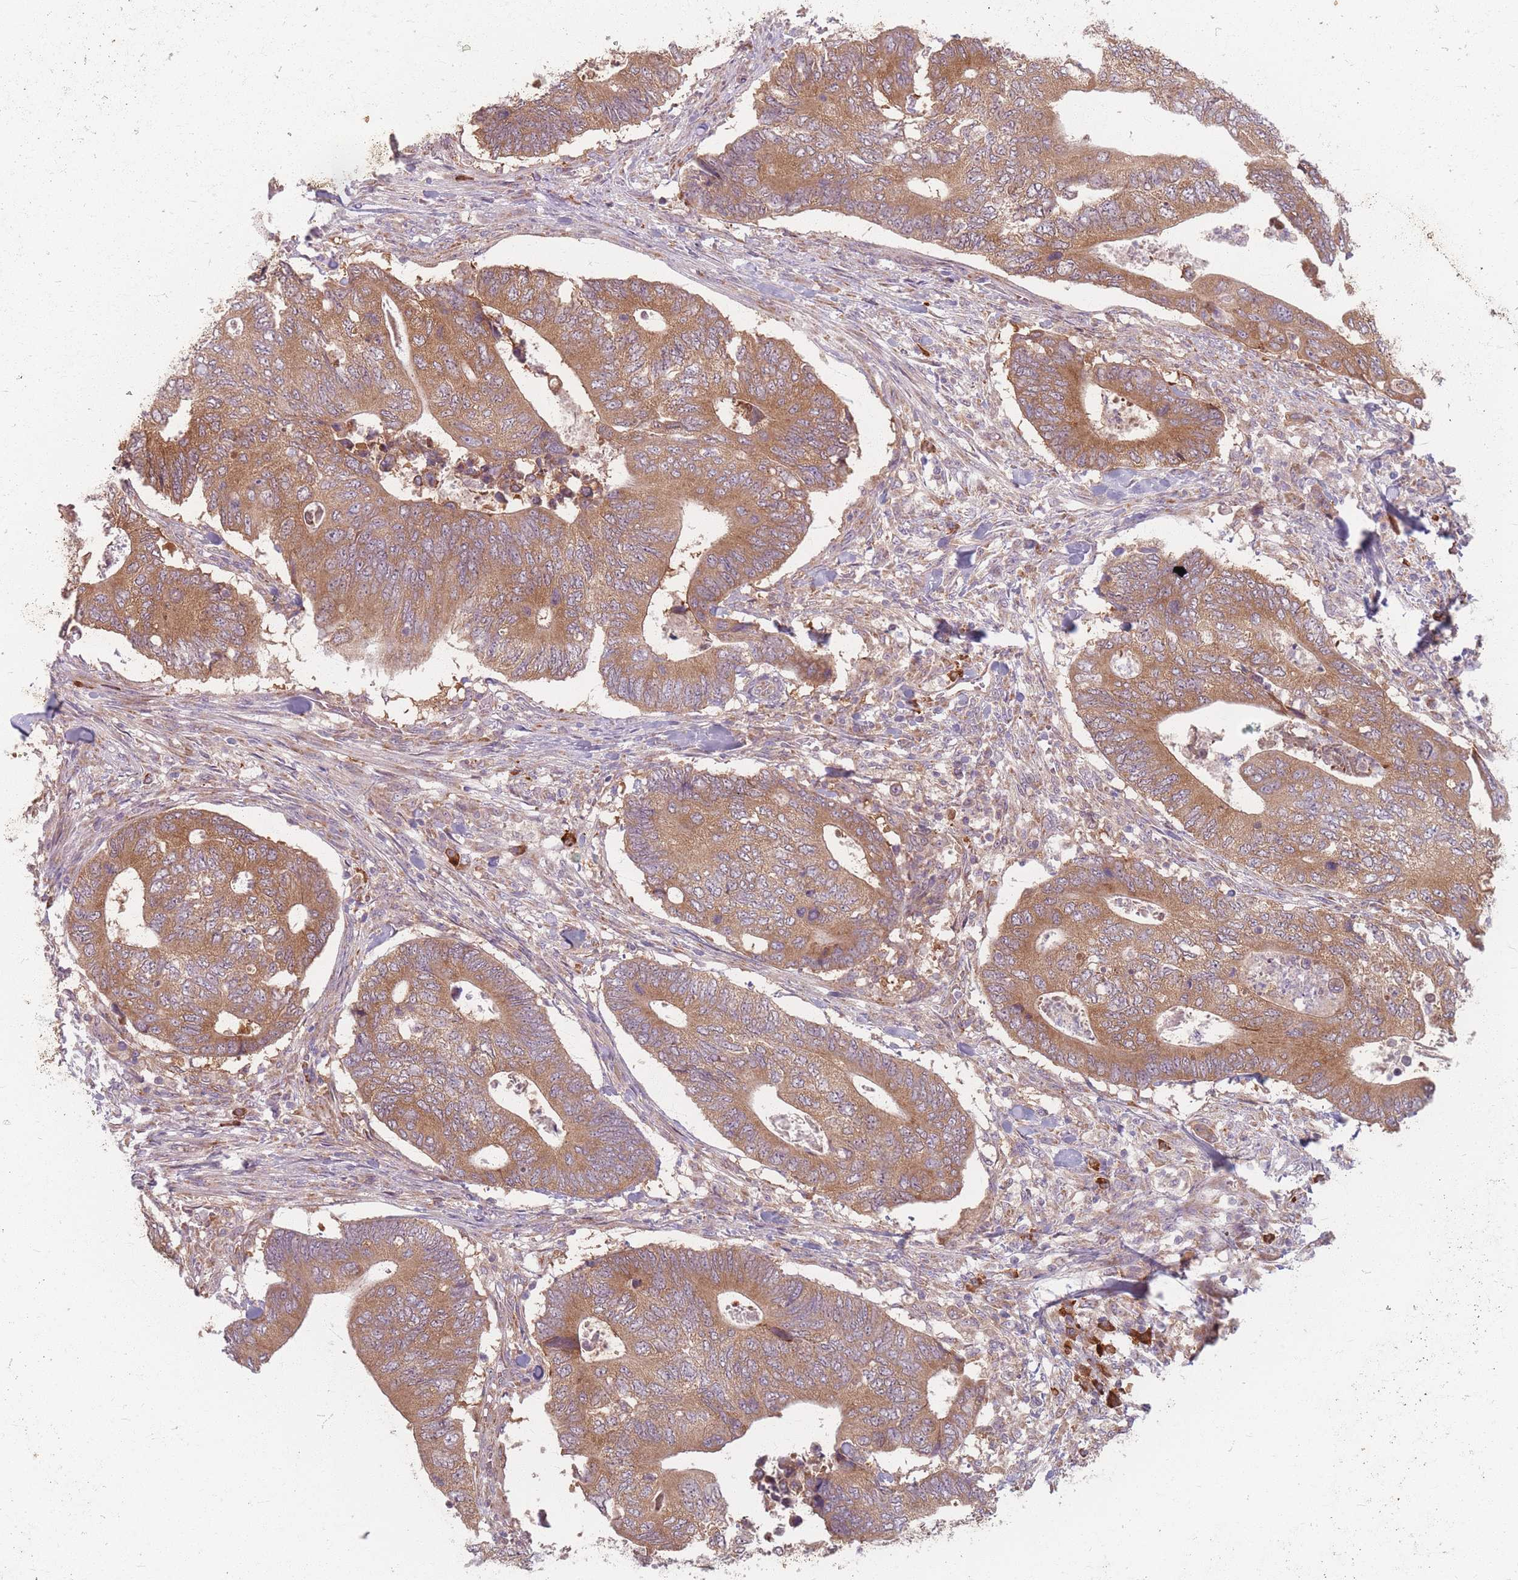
{"staining": {"intensity": "moderate", "quantity": ">75%", "location": "cytoplasmic/membranous"}, "tissue": "colorectal cancer", "cell_type": "Tumor cells", "image_type": "cancer", "snomed": [{"axis": "morphology", "description": "Adenocarcinoma, NOS"}, {"axis": "topography", "description": "Colon"}], "caption": "High-magnification brightfield microscopy of colorectal cancer (adenocarcinoma) stained with DAB (brown) and counterstained with hematoxylin (blue). tumor cells exhibit moderate cytoplasmic/membranous positivity is identified in about>75% of cells.", "gene": "SMIM14", "patient": {"sex": "male", "age": 87}}